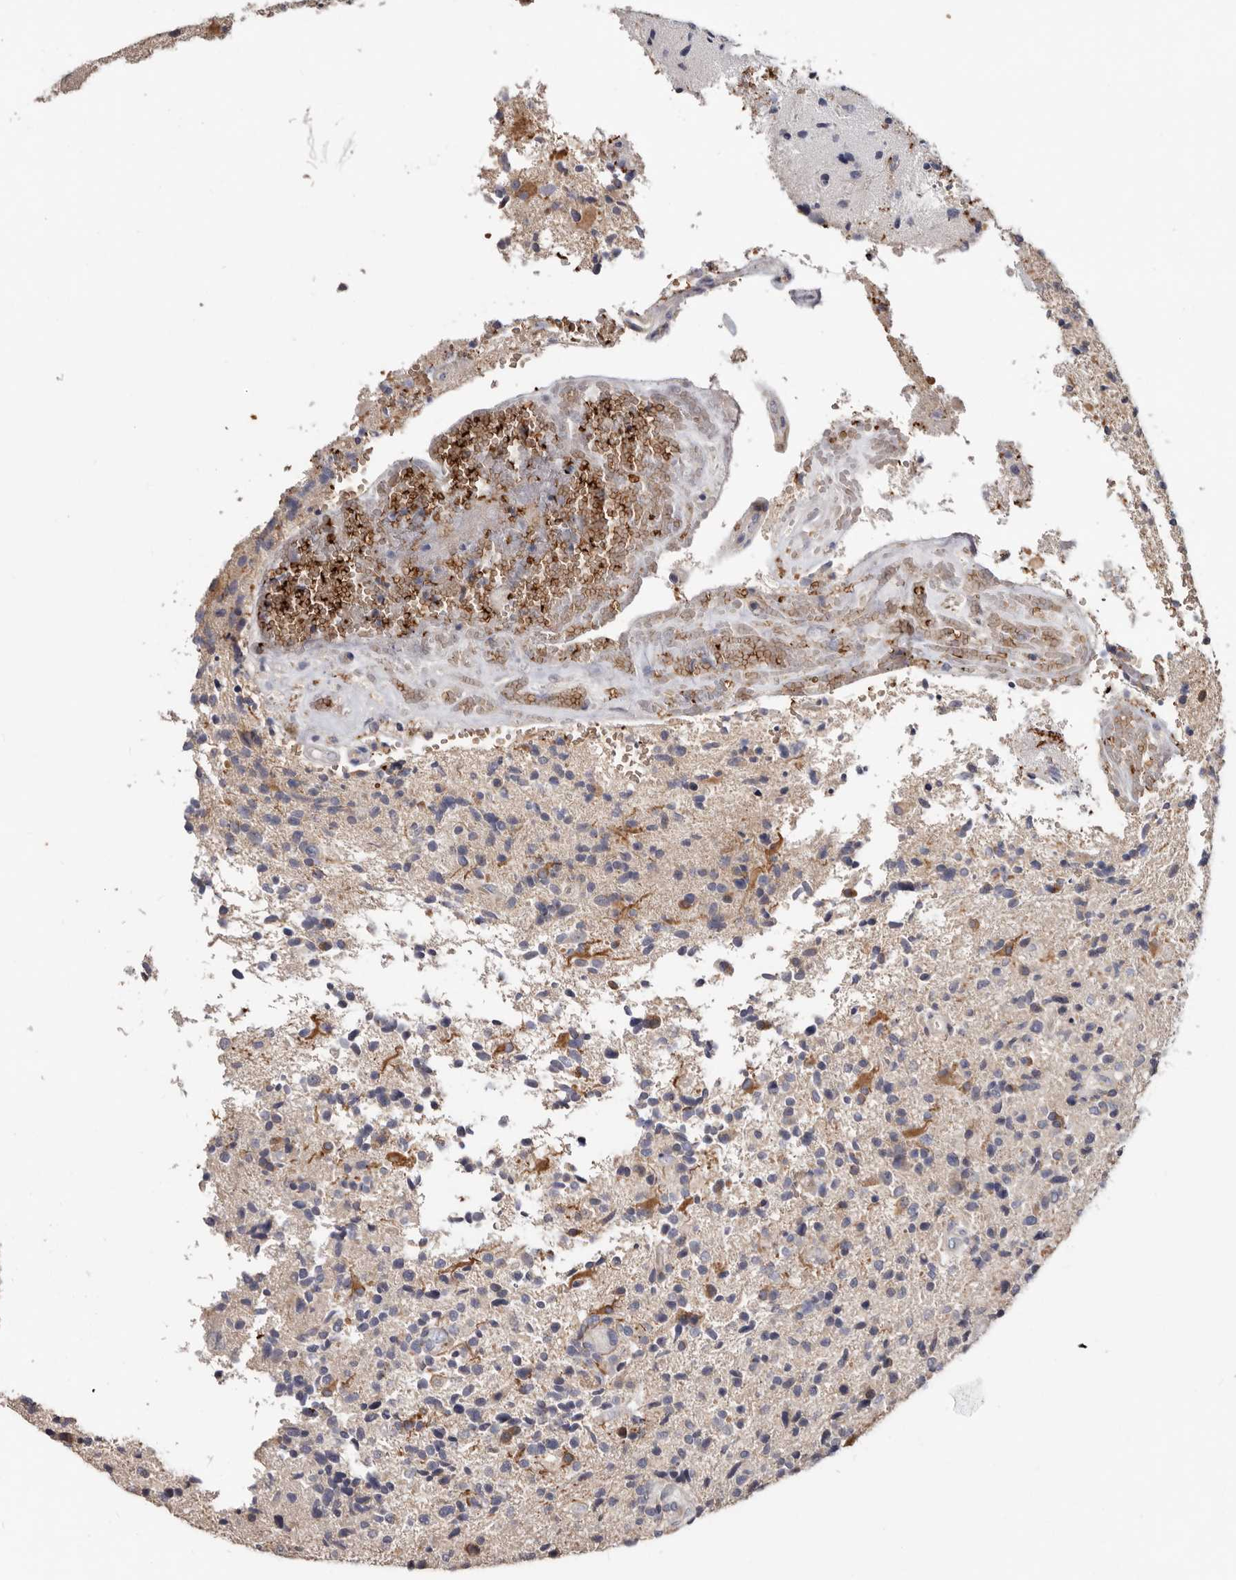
{"staining": {"intensity": "negative", "quantity": "none", "location": "none"}, "tissue": "glioma", "cell_type": "Tumor cells", "image_type": "cancer", "snomed": [{"axis": "morphology", "description": "Glioma, malignant, High grade"}, {"axis": "topography", "description": "Brain"}], "caption": "Human malignant high-grade glioma stained for a protein using immunohistochemistry (IHC) shows no positivity in tumor cells.", "gene": "SPTA1", "patient": {"sex": "male", "age": 72}}